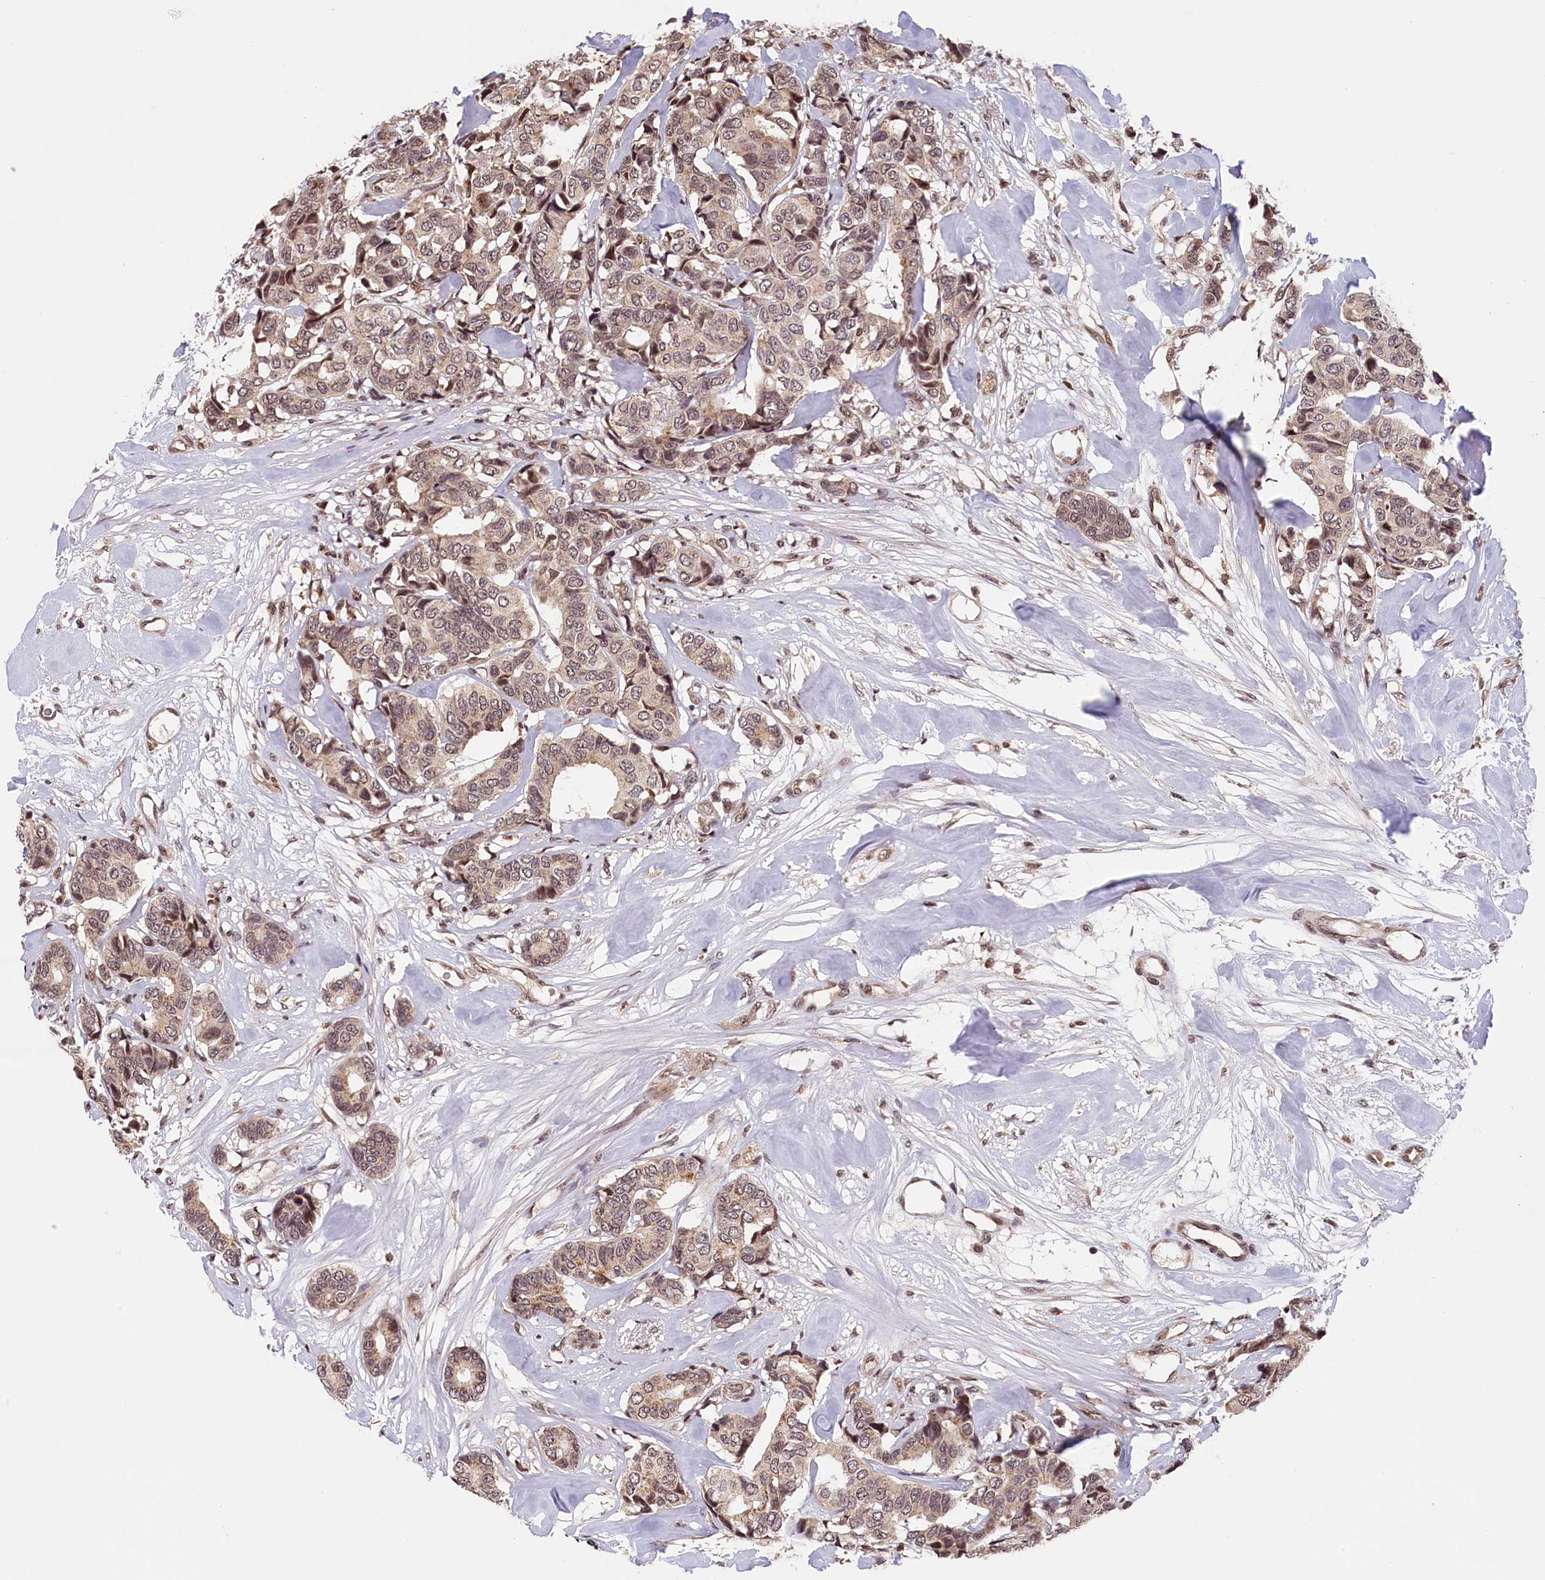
{"staining": {"intensity": "weak", "quantity": ">75%", "location": "cytoplasmic/membranous,nuclear"}, "tissue": "breast cancer", "cell_type": "Tumor cells", "image_type": "cancer", "snomed": [{"axis": "morphology", "description": "Duct carcinoma"}, {"axis": "topography", "description": "Breast"}], "caption": "A brown stain highlights weak cytoplasmic/membranous and nuclear positivity of a protein in human breast cancer (invasive ductal carcinoma) tumor cells. (Stains: DAB (3,3'-diaminobenzidine) in brown, nuclei in blue, Microscopy: brightfield microscopy at high magnification).", "gene": "KCNK6", "patient": {"sex": "female", "age": 87}}